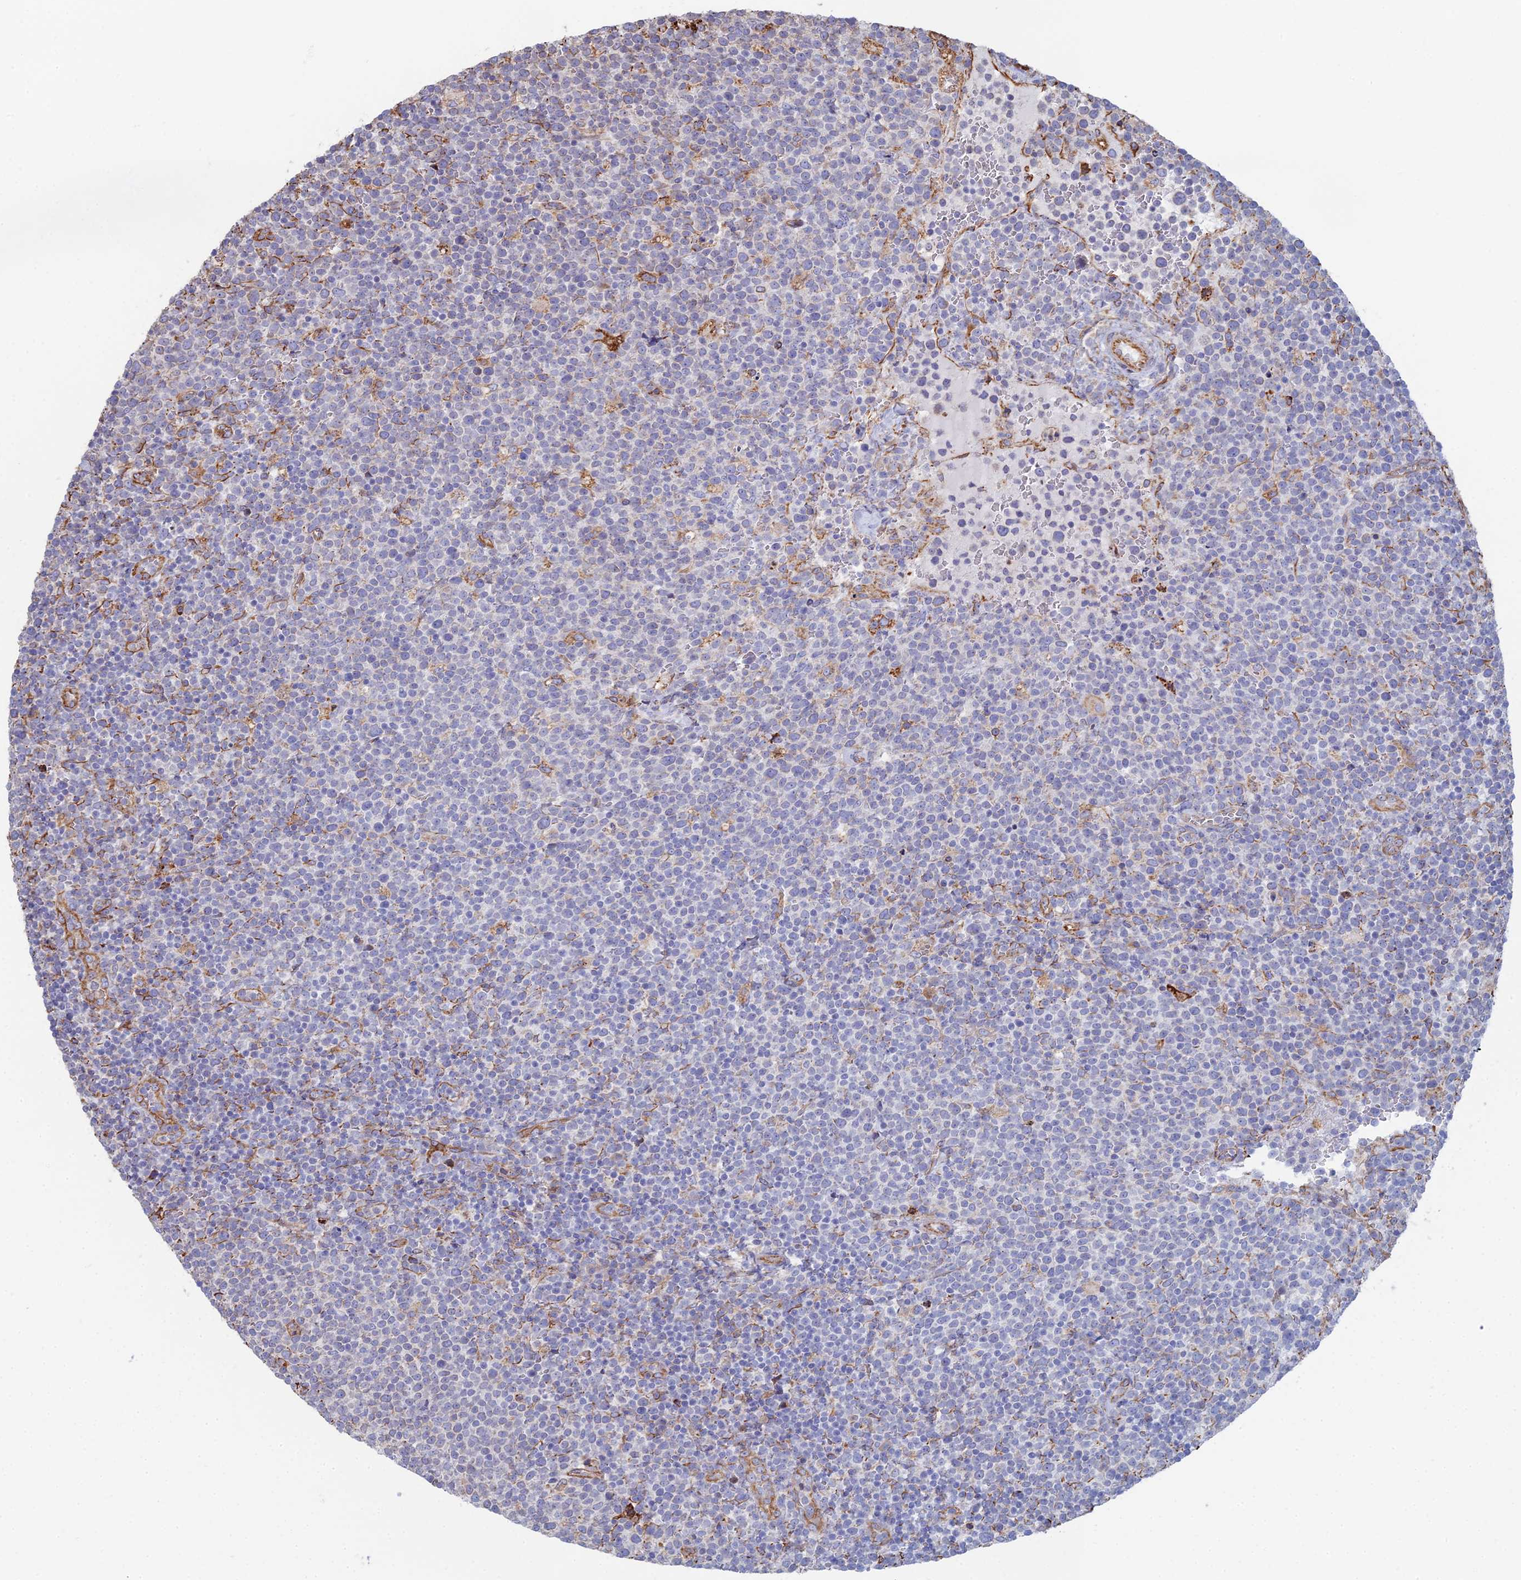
{"staining": {"intensity": "negative", "quantity": "none", "location": "none"}, "tissue": "lymphoma", "cell_type": "Tumor cells", "image_type": "cancer", "snomed": [{"axis": "morphology", "description": "Malignant lymphoma, non-Hodgkin's type, High grade"}, {"axis": "topography", "description": "Lymph node"}], "caption": "There is no significant staining in tumor cells of malignant lymphoma, non-Hodgkin's type (high-grade).", "gene": "CLVS2", "patient": {"sex": "male", "age": 61}}